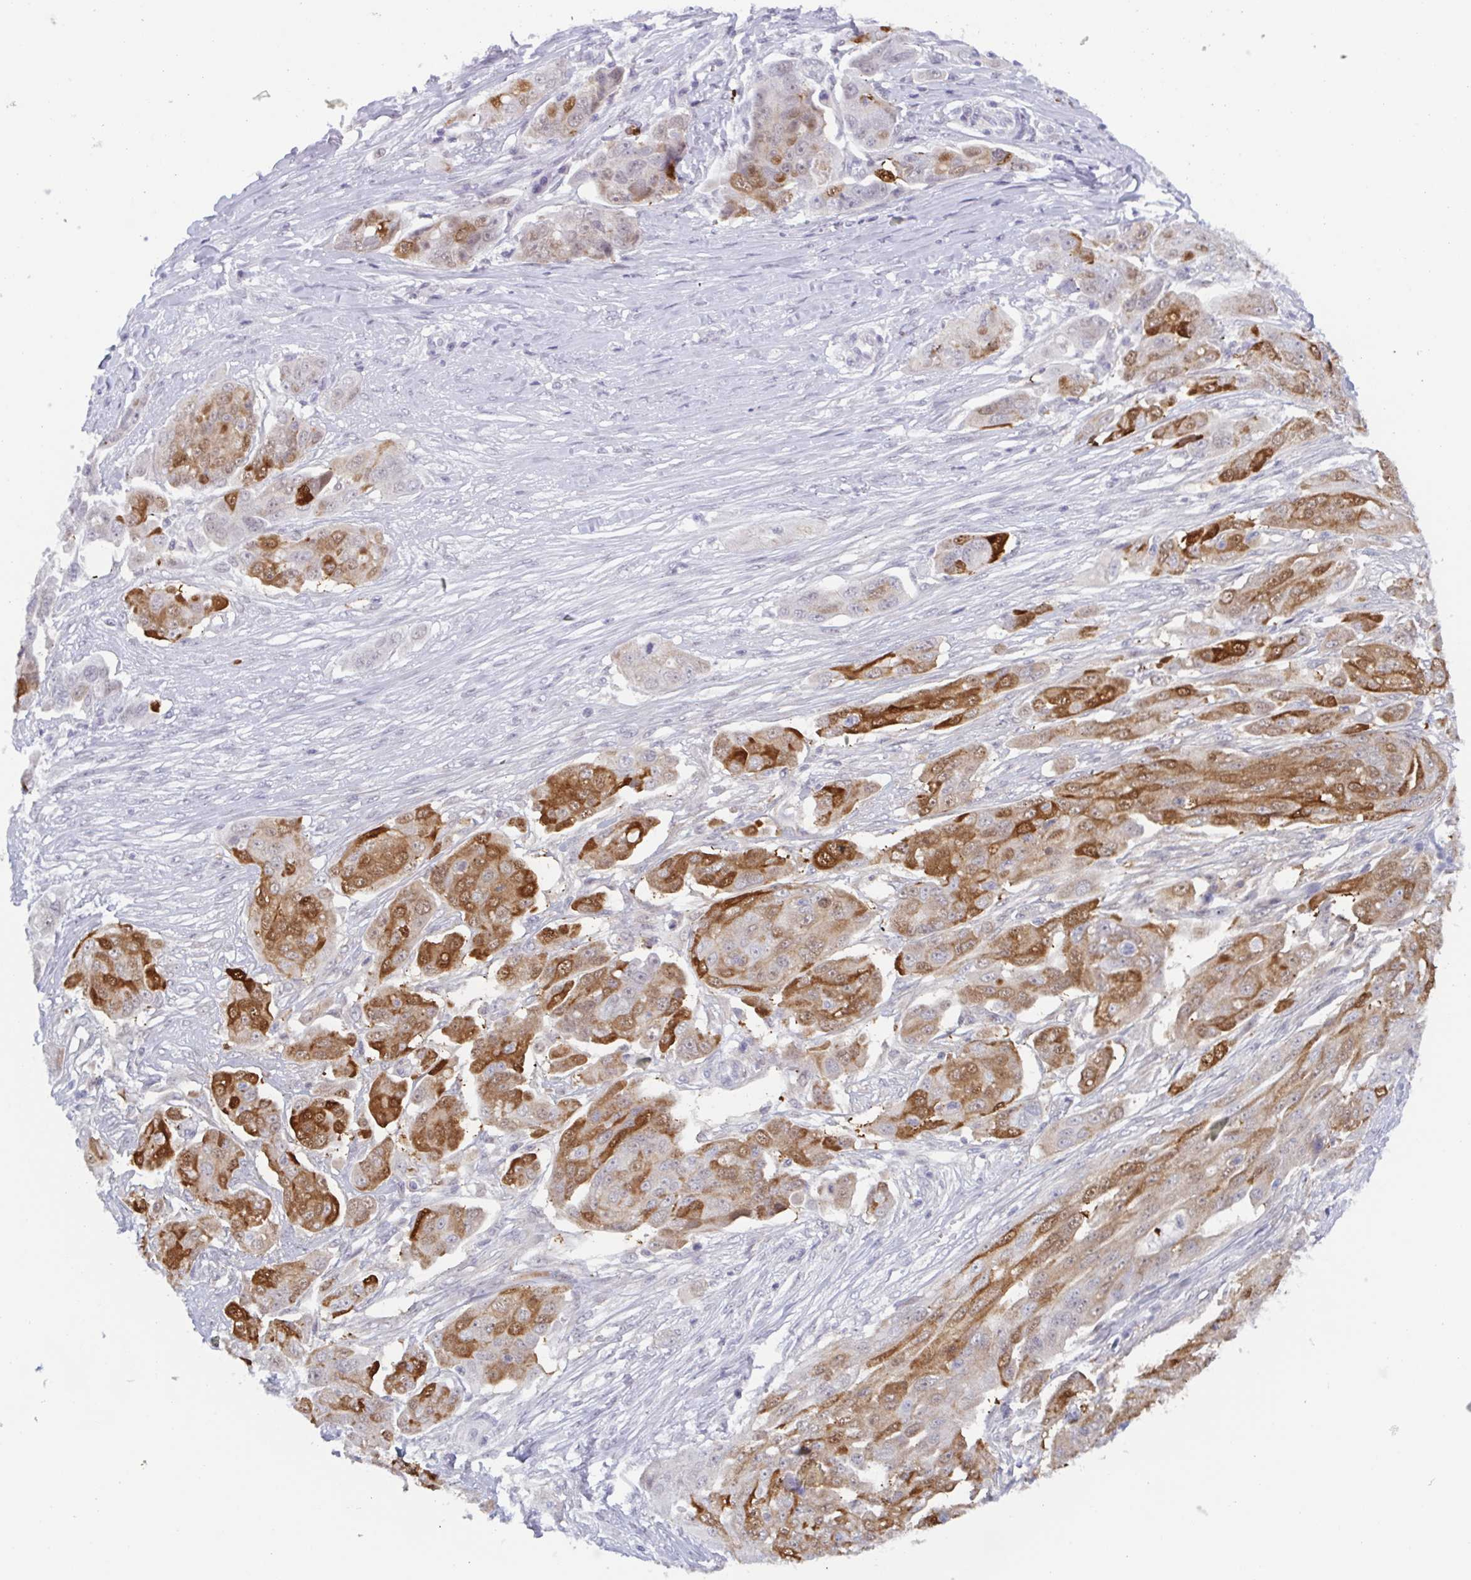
{"staining": {"intensity": "strong", "quantity": "25%-75%", "location": "cytoplasmic/membranous,nuclear"}, "tissue": "ovarian cancer", "cell_type": "Tumor cells", "image_type": "cancer", "snomed": [{"axis": "morphology", "description": "Carcinoma, endometroid"}, {"axis": "topography", "description": "Ovary"}], "caption": "Ovarian cancer (endometroid carcinoma) stained with a protein marker reveals strong staining in tumor cells.", "gene": "ZFP64", "patient": {"sex": "female", "age": 70}}